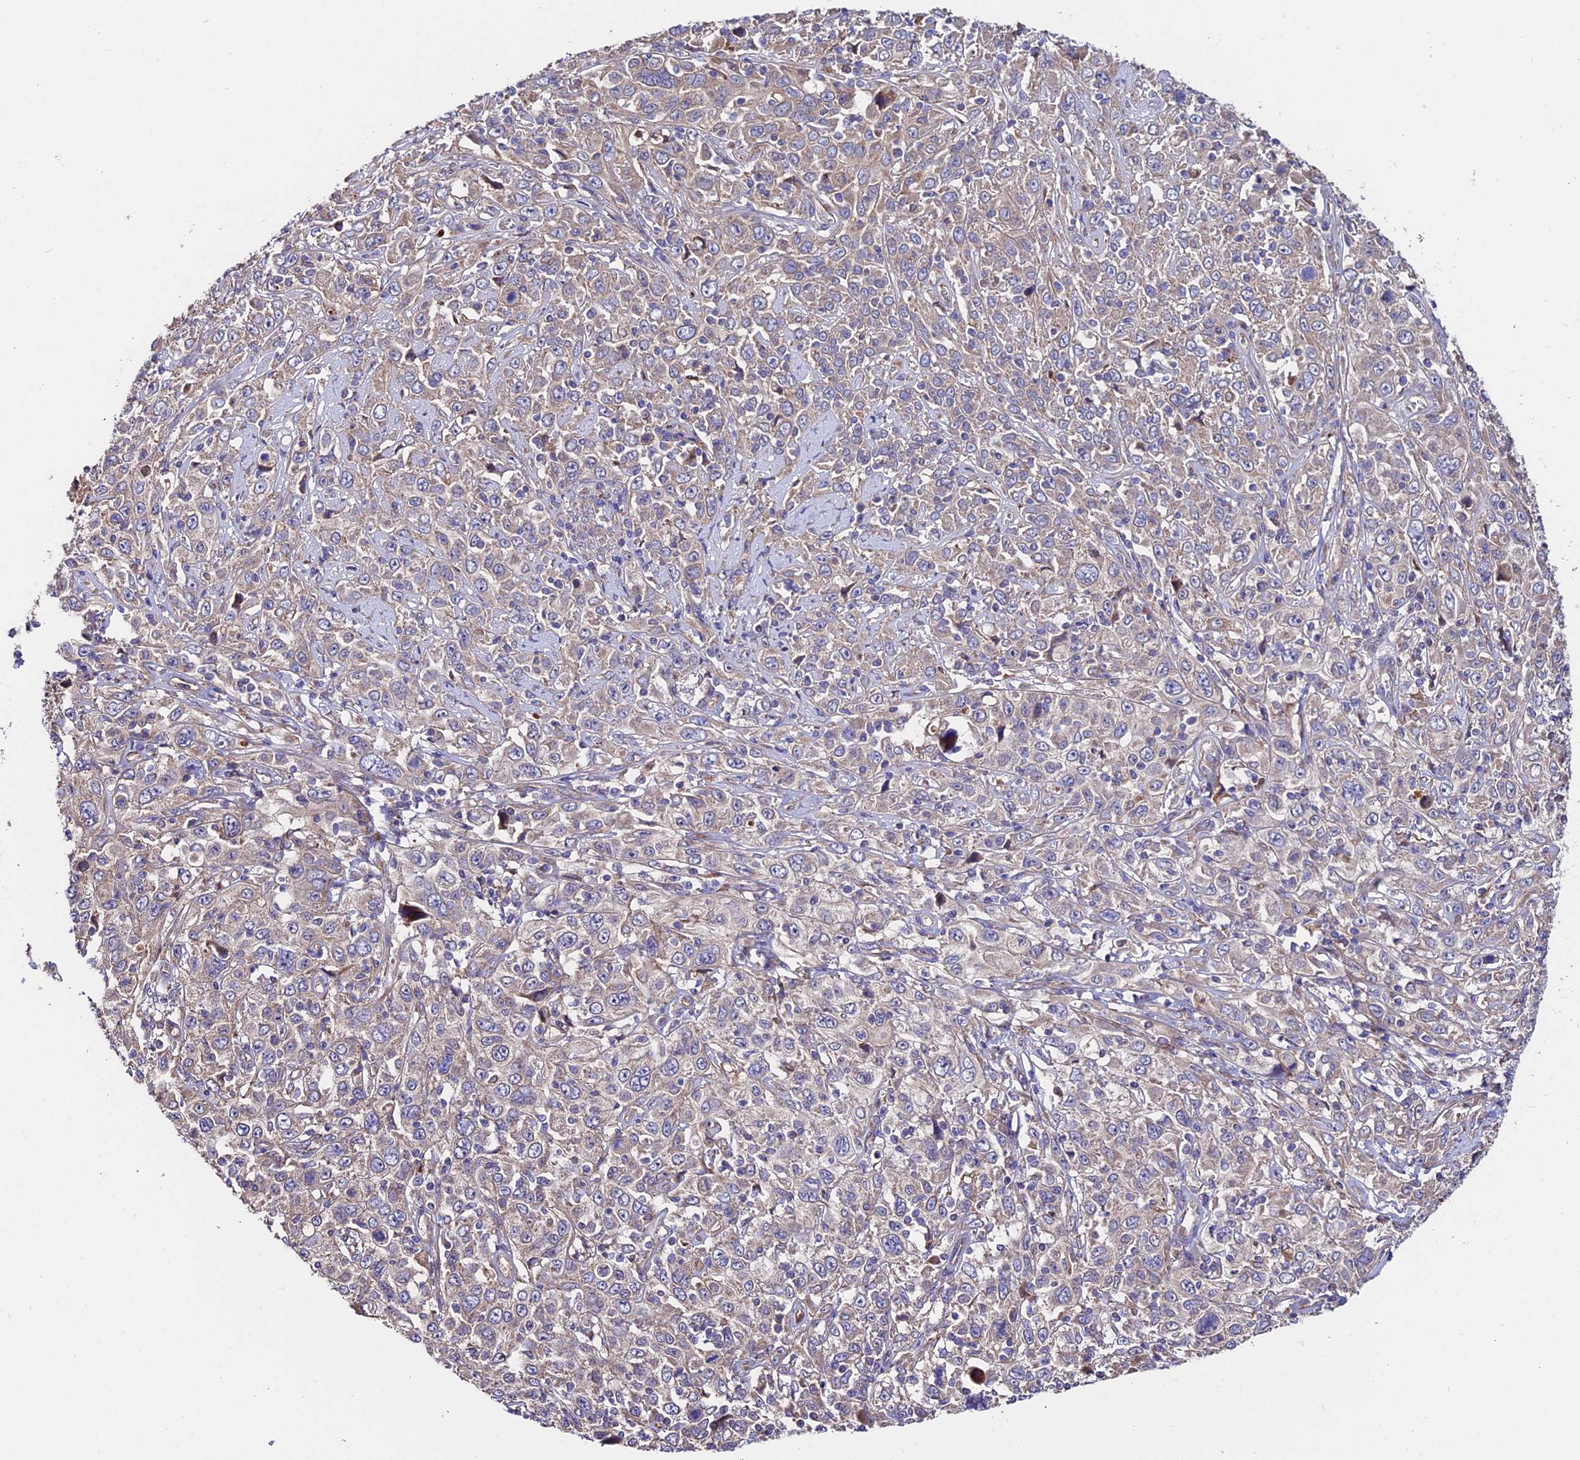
{"staining": {"intensity": "weak", "quantity": "25%-75%", "location": "cytoplasmic/membranous"}, "tissue": "cervical cancer", "cell_type": "Tumor cells", "image_type": "cancer", "snomed": [{"axis": "morphology", "description": "Squamous cell carcinoma, NOS"}, {"axis": "topography", "description": "Cervix"}], "caption": "The photomicrograph reveals staining of cervical squamous cell carcinoma, revealing weak cytoplasmic/membranous protein staining (brown color) within tumor cells. Ihc stains the protein of interest in brown and the nuclei are stained blue.", "gene": "CDC37L1", "patient": {"sex": "female", "age": 46}}